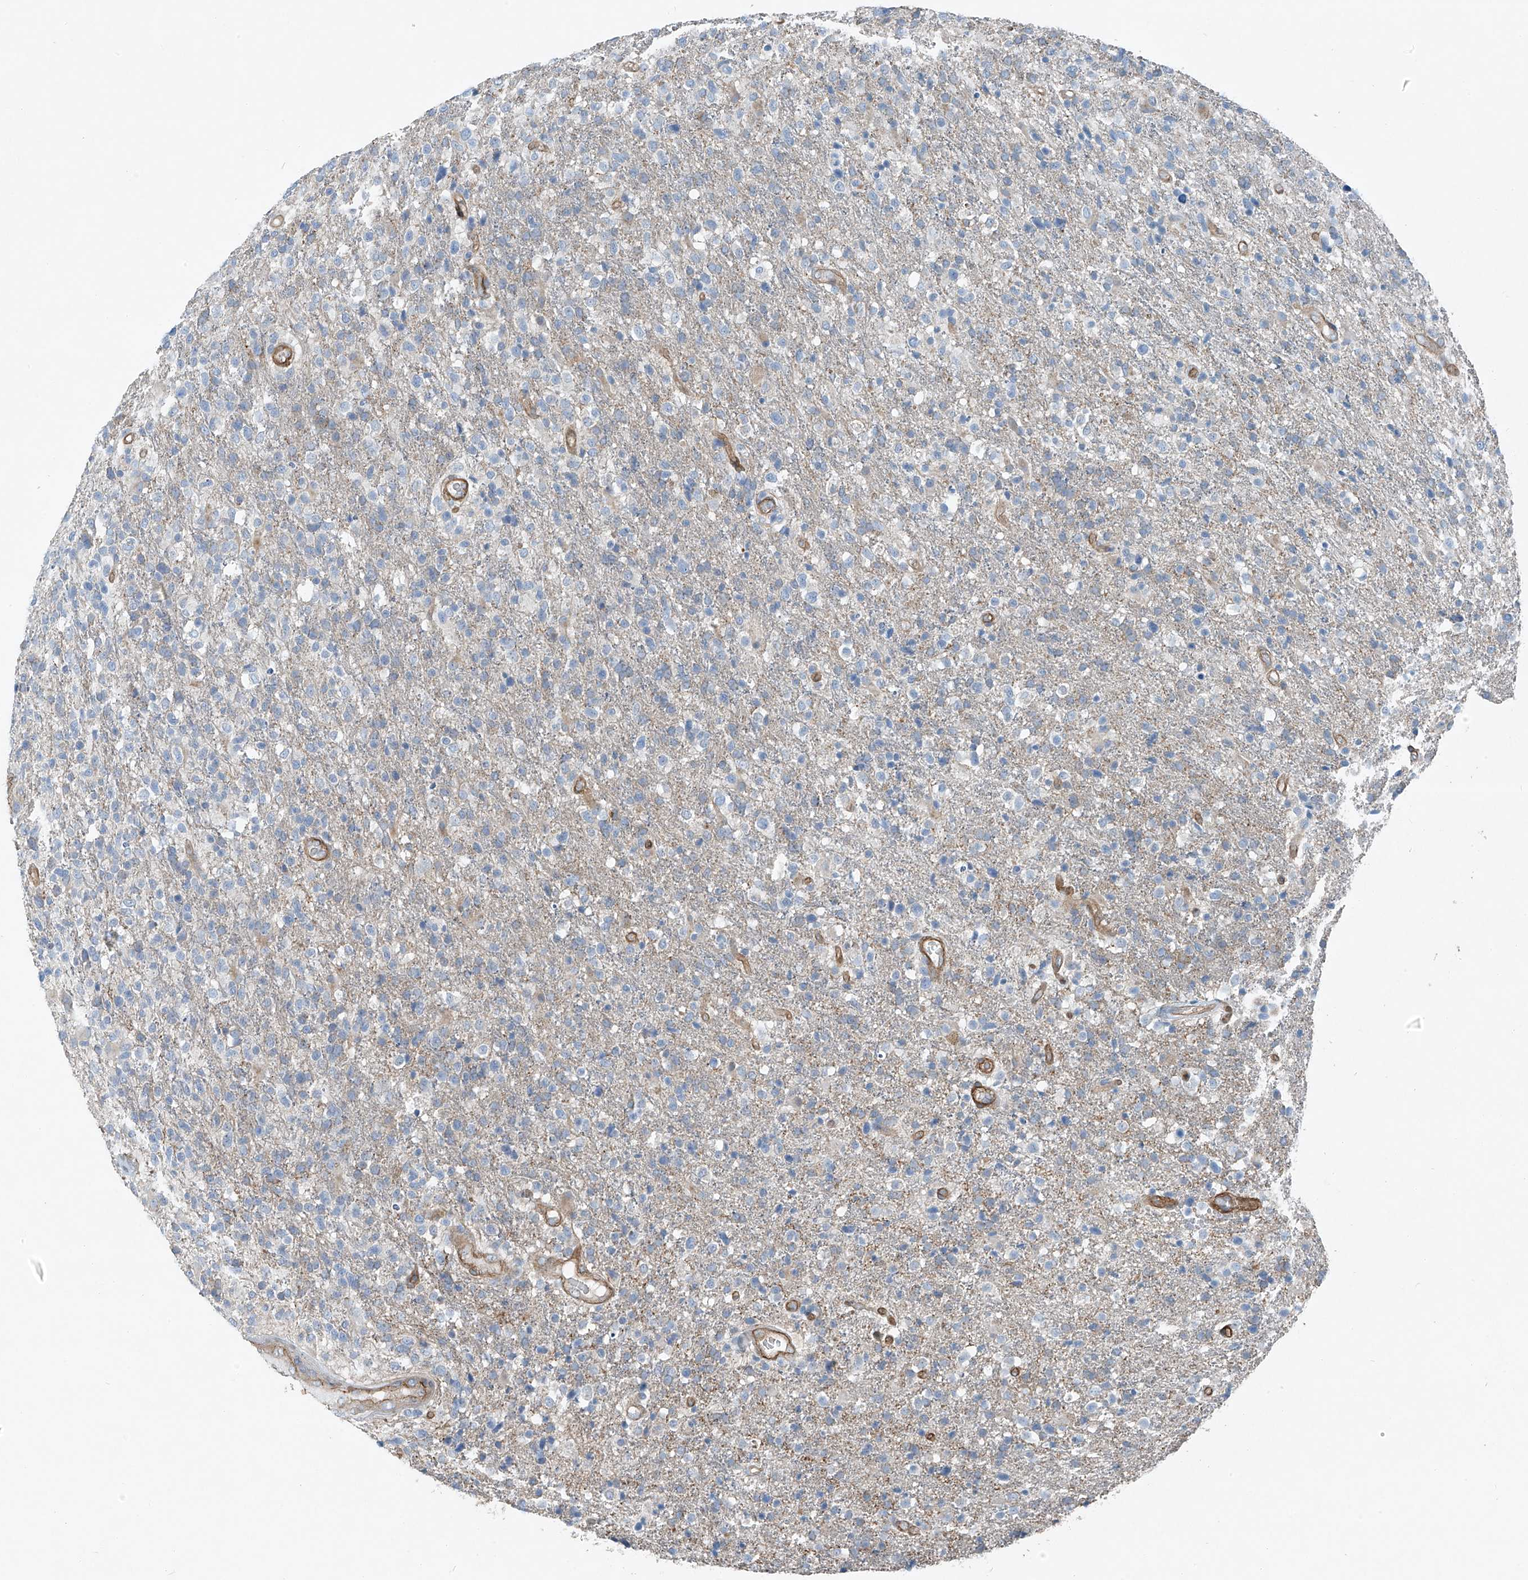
{"staining": {"intensity": "negative", "quantity": "none", "location": "none"}, "tissue": "glioma", "cell_type": "Tumor cells", "image_type": "cancer", "snomed": [{"axis": "morphology", "description": "Glioma, malignant, High grade"}, {"axis": "topography", "description": "Brain"}], "caption": "IHC of malignant glioma (high-grade) demonstrates no positivity in tumor cells. Brightfield microscopy of IHC stained with DAB (brown) and hematoxylin (blue), captured at high magnification.", "gene": "TNS2", "patient": {"sex": "male", "age": 72}}